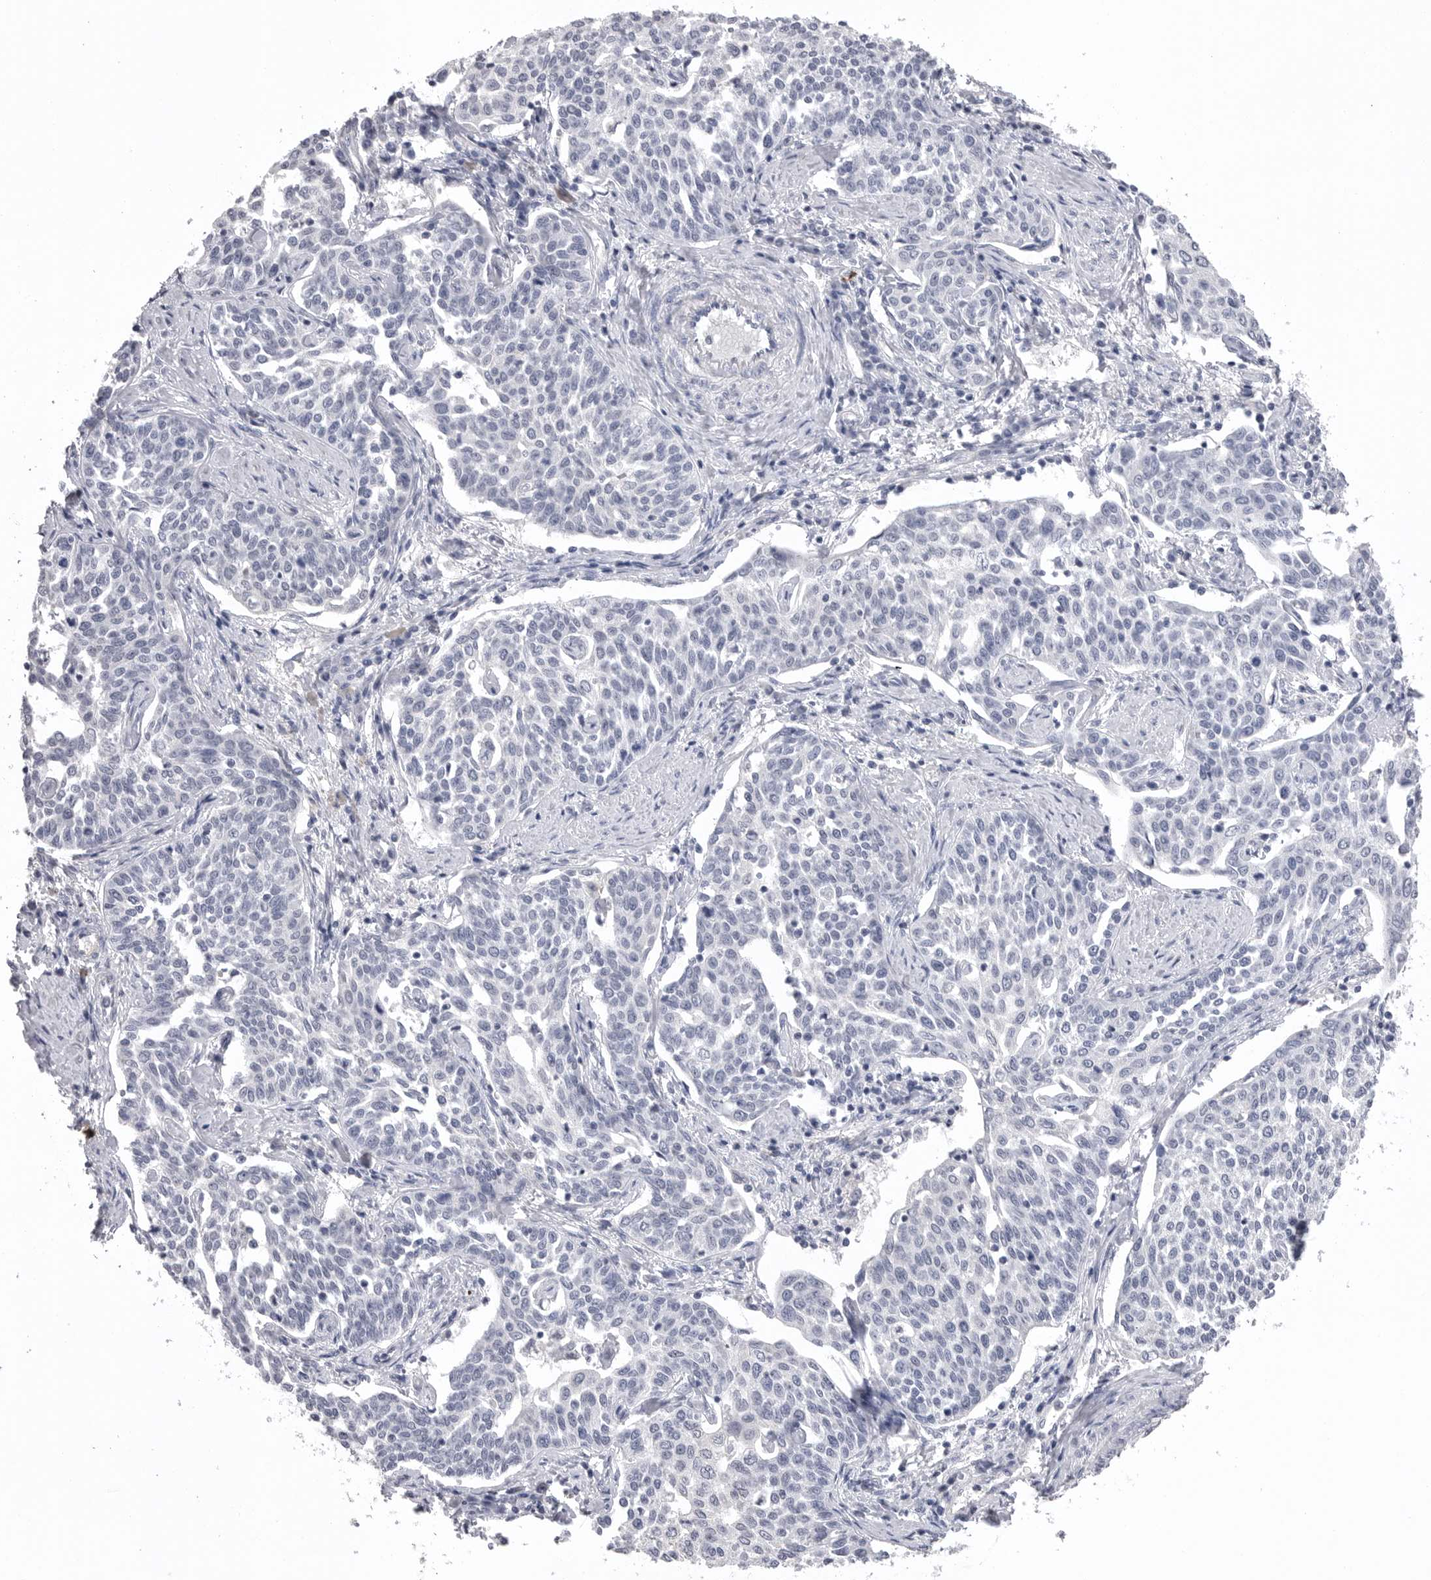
{"staining": {"intensity": "negative", "quantity": "none", "location": "none"}, "tissue": "cervical cancer", "cell_type": "Tumor cells", "image_type": "cancer", "snomed": [{"axis": "morphology", "description": "Squamous cell carcinoma, NOS"}, {"axis": "topography", "description": "Cervix"}], "caption": "Cervical cancer (squamous cell carcinoma) was stained to show a protein in brown. There is no significant positivity in tumor cells.", "gene": "DLGAP3", "patient": {"sex": "female", "age": 34}}